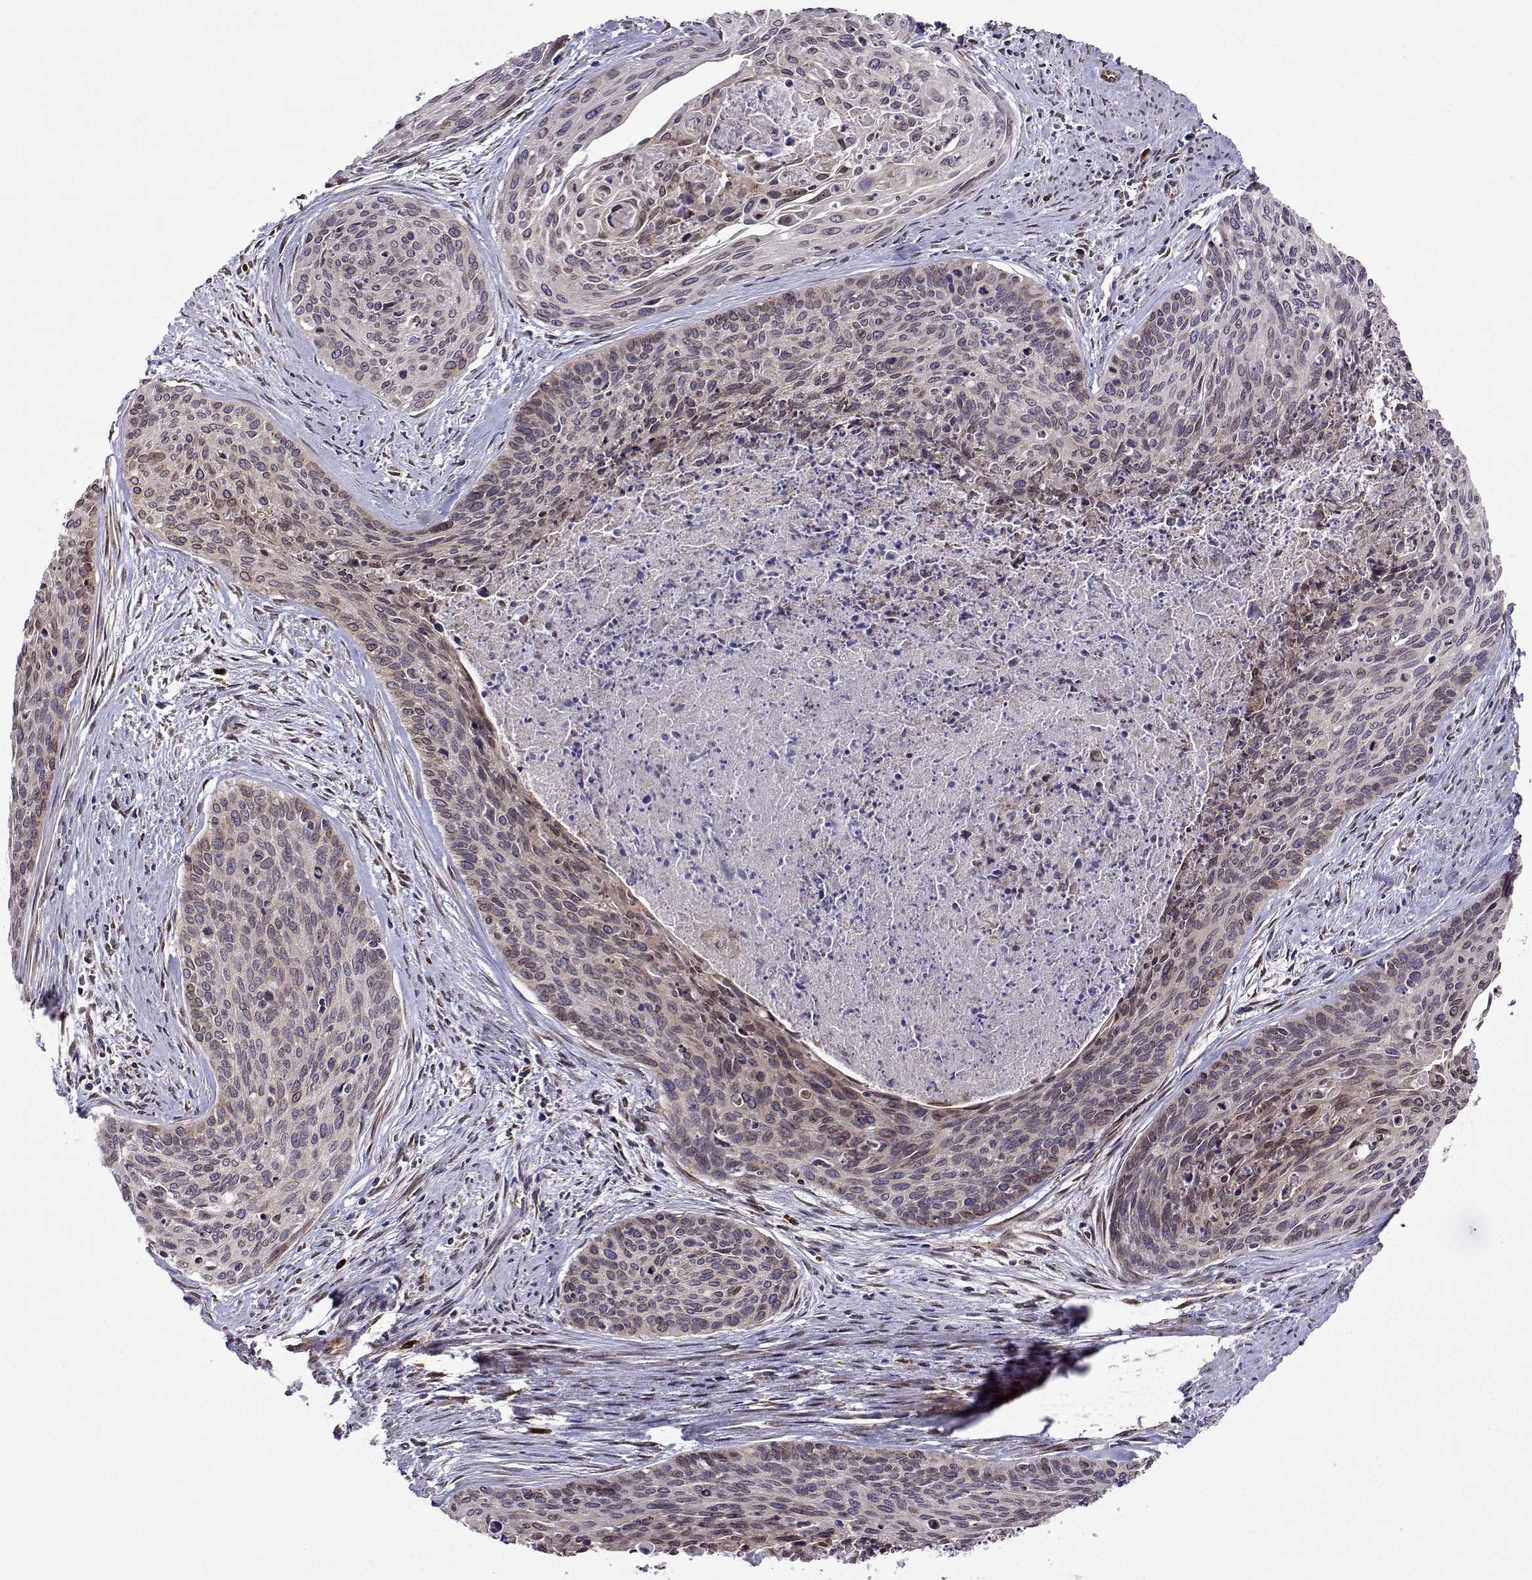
{"staining": {"intensity": "negative", "quantity": "none", "location": "none"}, "tissue": "cervical cancer", "cell_type": "Tumor cells", "image_type": "cancer", "snomed": [{"axis": "morphology", "description": "Squamous cell carcinoma, NOS"}, {"axis": "topography", "description": "Cervix"}], "caption": "Image shows no significant protein expression in tumor cells of squamous cell carcinoma (cervical).", "gene": "PGRMC2", "patient": {"sex": "female", "age": 55}}